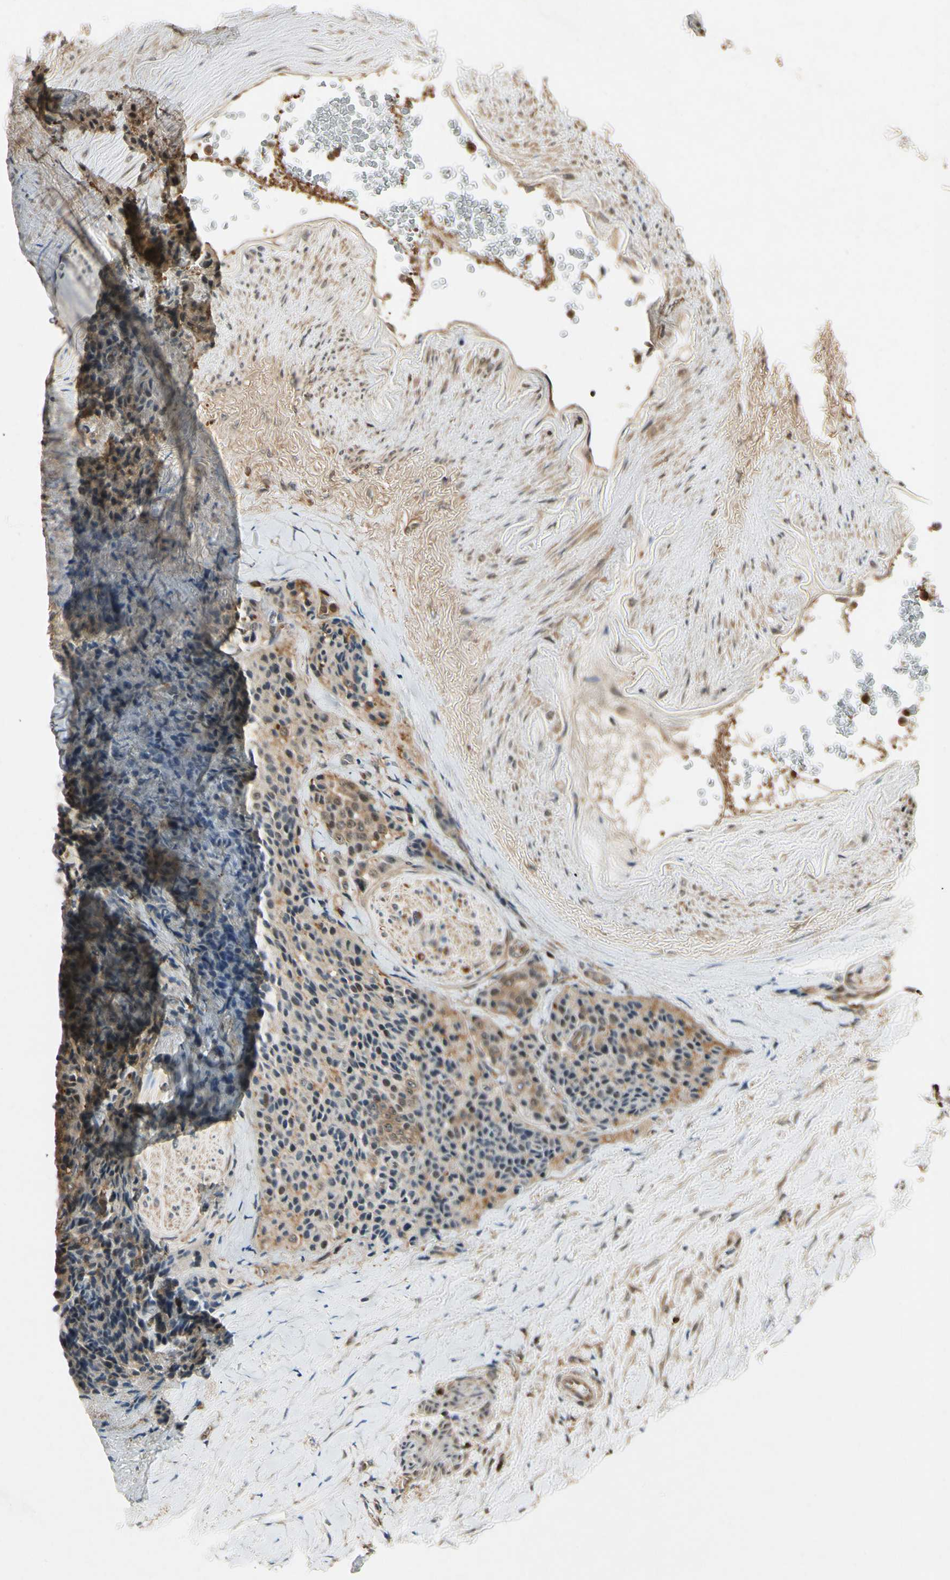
{"staining": {"intensity": "moderate", "quantity": "25%-75%", "location": "cytoplasmic/membranous"}, "tissue": "carcinoid", "cell_type": "Tumor cells", "image_type": "cancer", "snomed": [{"axis": "morphology", "description": "Carcinoid, malignant, NOS"}, {"axis": "topography", "description": "Colon"}], "caption": "High-power microscopy captured an immunohistochemistry histopathology image of carcinoid, revealing moderate cytoplasmic/membranous expression in approximately 25%-75% of tumor cells.", "gene": "YWHAQ", "patient": {"sex": "female", "age": 61}}